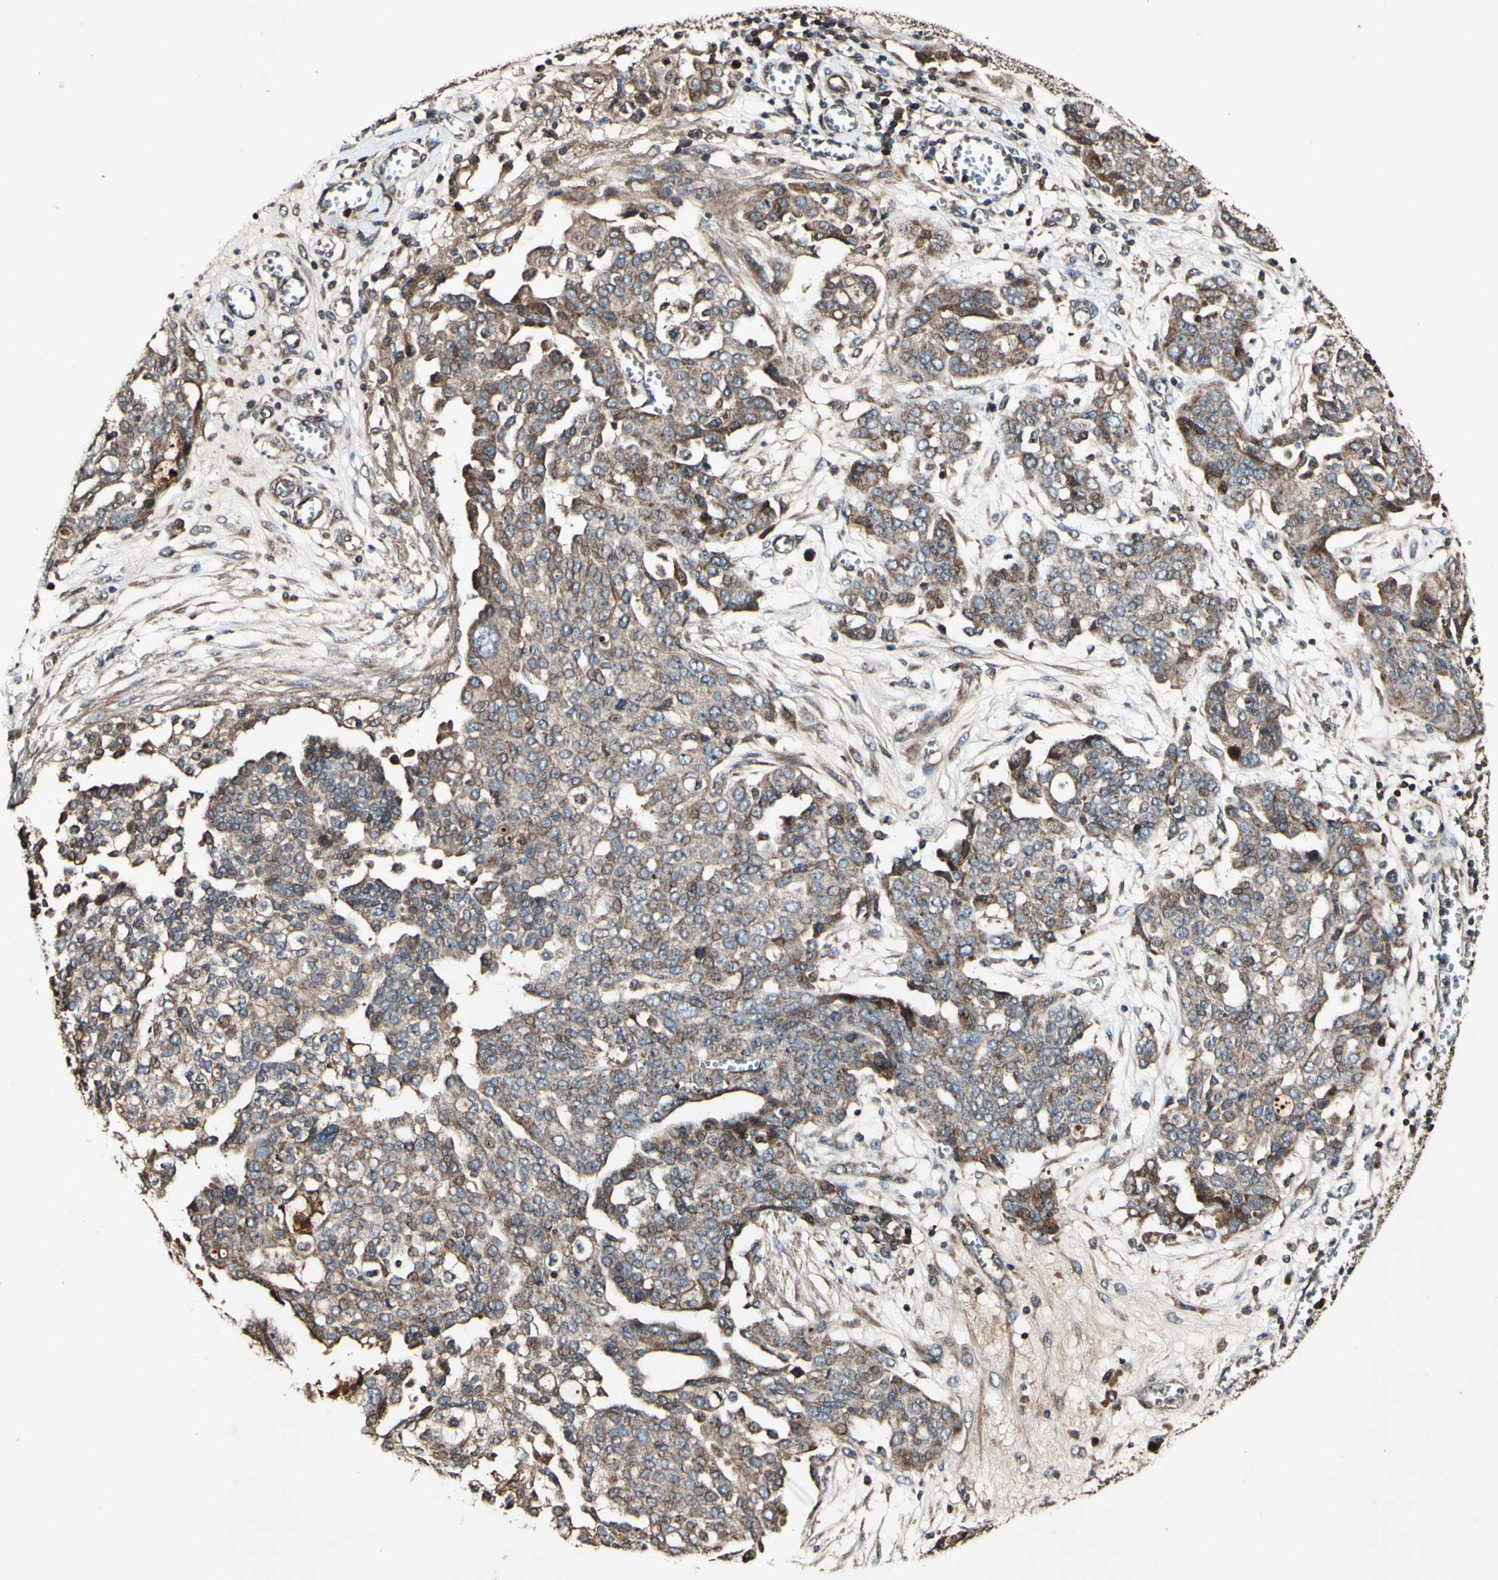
{"staining": {"intensity": "moderate", "quantity": ">75%", "location": "cytoplasmic/membranous"}, "tissue": "ovarian cancer", "cell_type": "Tumor cells", "image_type": "cancer", "snomed": [{"axis": "morphology", "description": "Cystadenocarcinoma, serous, NOS"}, {"axis": "topography", "description": "Soft tissue"}, {"axis": "topography", "description": "Ovary"}], "caption": "Ovarian serous cystadenocarcinoma stained with a protein marker demonstrates moderate staining in tumor cells.", "gene": "PLAT", "patient": {"sex": "female", "age": 57}}